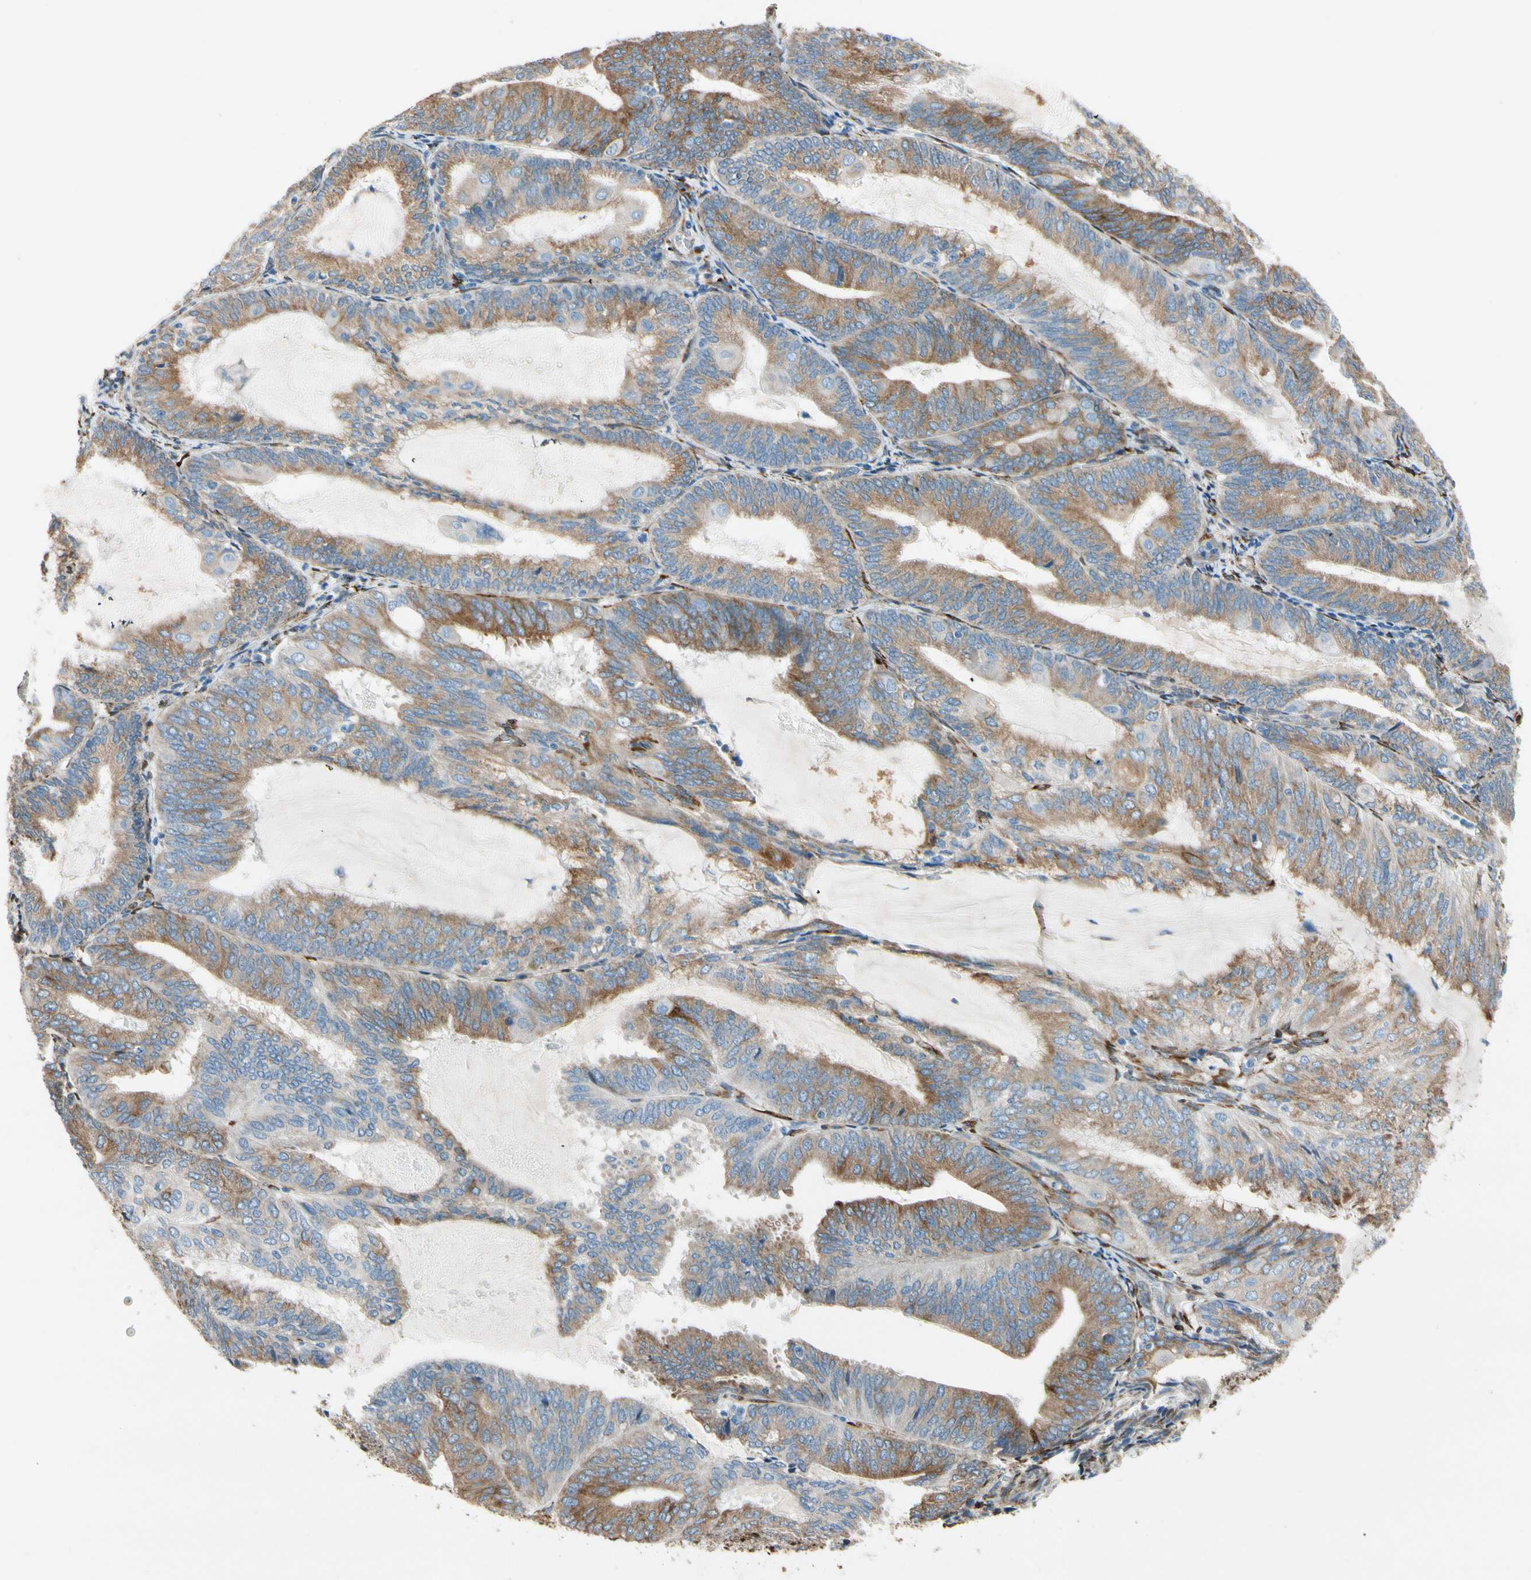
{"staining": {"intensity": "moderate", "quantity": ">75%", "location": "cytoplasmic/membranous"}, "tissue": "endometrial cancer", "cell_type": "Tumor cells", "image_type": "cancer", "snomed": [{"axis": "morphology", "description": "Adenocarcinoma, NOS"}, {"axis": "topography", "description": "Endometrium"}], "caption": "The micrograph reveals immunohistochemical staining of endometrial adenocarcinoma. There is moderate cytoplasmic/membranous staining is identified in approximately >75% of tumor cells. (DAB IHC with brightfield microscopy, high magnification).", "gene": "FKBP7", "patient": {"sex": "female", "age": 81}}